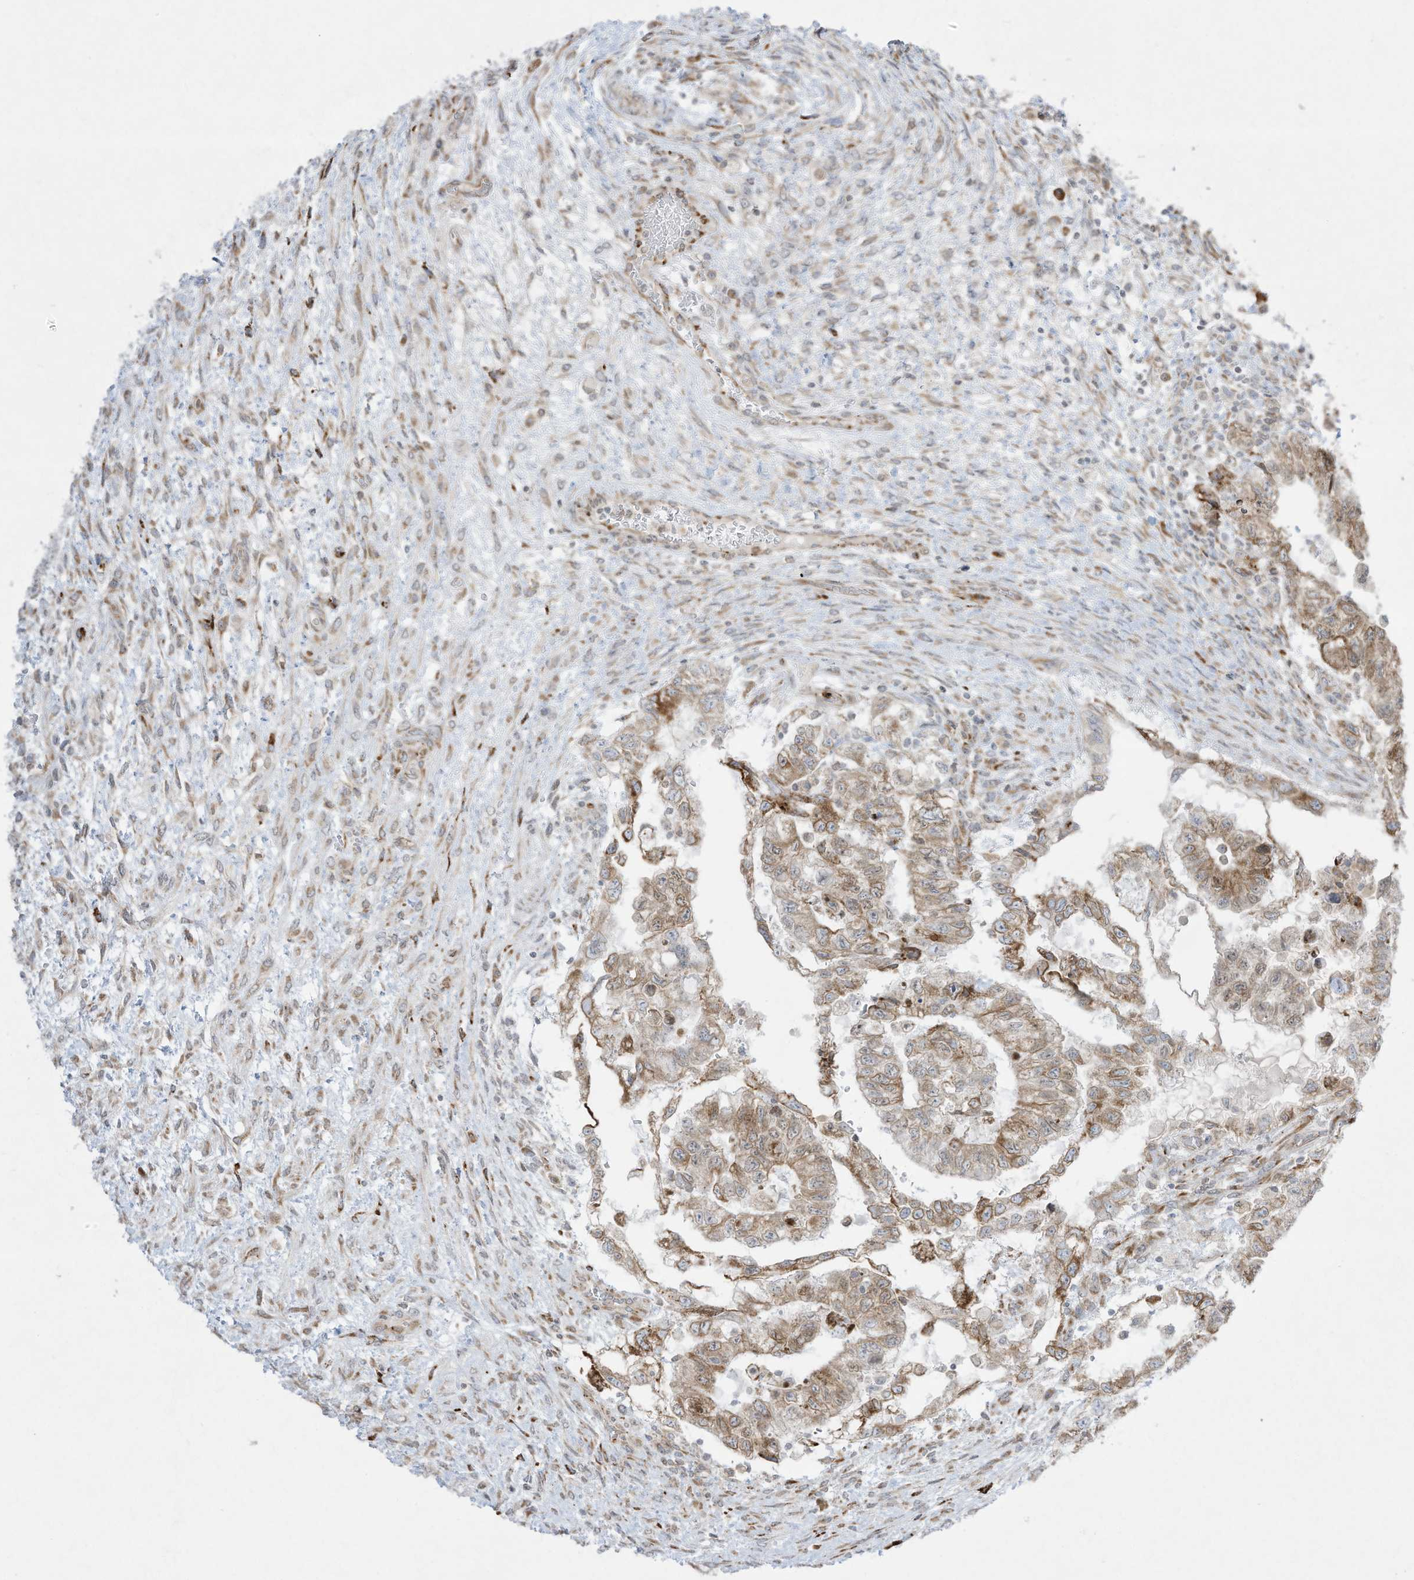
{"staining": {"intensity": "weak", "quantity": ">75%", "location": "cytoplasmic/membranous"}, "tissue": "testis cancer", "cell_type": "Tumor cells", "image_type": "cancer", "snomed": [{"axis": "morphology", "description": "Carcinoma, Embryonal, NOS"}, {"axis": "topography", "description": "Testis"}], "caption": "The image reveals staining of testis embryonal carcinoma, revealing weak cytoplasmic/membranous protein staining (brown color) within tumor cells. (brown staining indicates protein expression, while blue staining denotes nuclei).", "gene": "PTK6", "patient": {"sex": "male", "age": 36}}